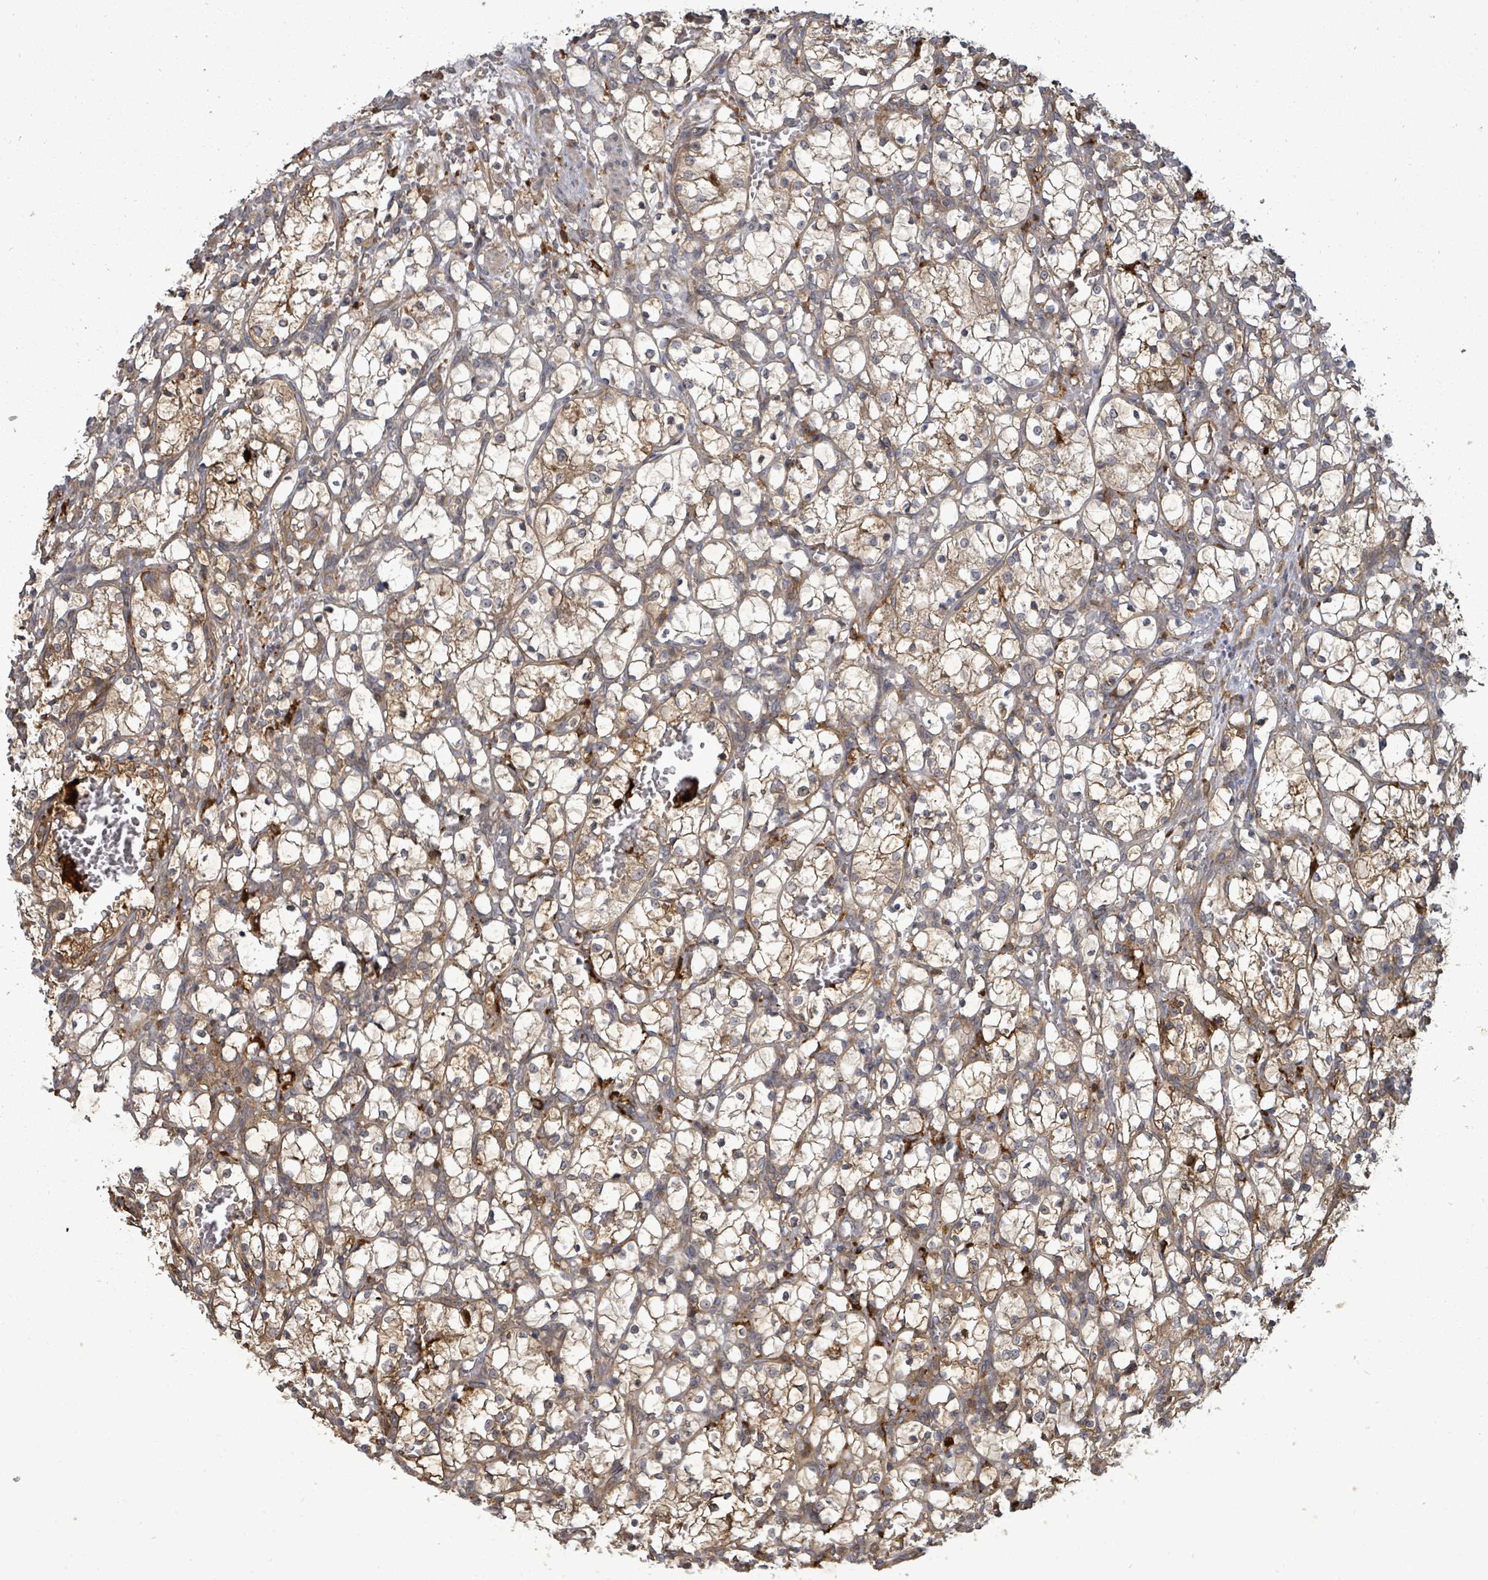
{"staining": {"intensity": "moderate", "quantity": ">75%", "location": "cytoplasmic/membranous"}, "tissue": "renal cancer", "cell_type": "Tumor cells", "image_type": "cancer", "snomed": [{"axis": "morphology", "description": "Adenocarcinoma, NOS"}, {"axis": "topography", "description": "Kidney"}], "caption": "An image of renal adenocarcinoma stained for a protein shows moderate cytoplasmic/membranous brown staining in tumor cells.", "gene": "EIF3C", "patient": {"sex": "female", "age": 69}}